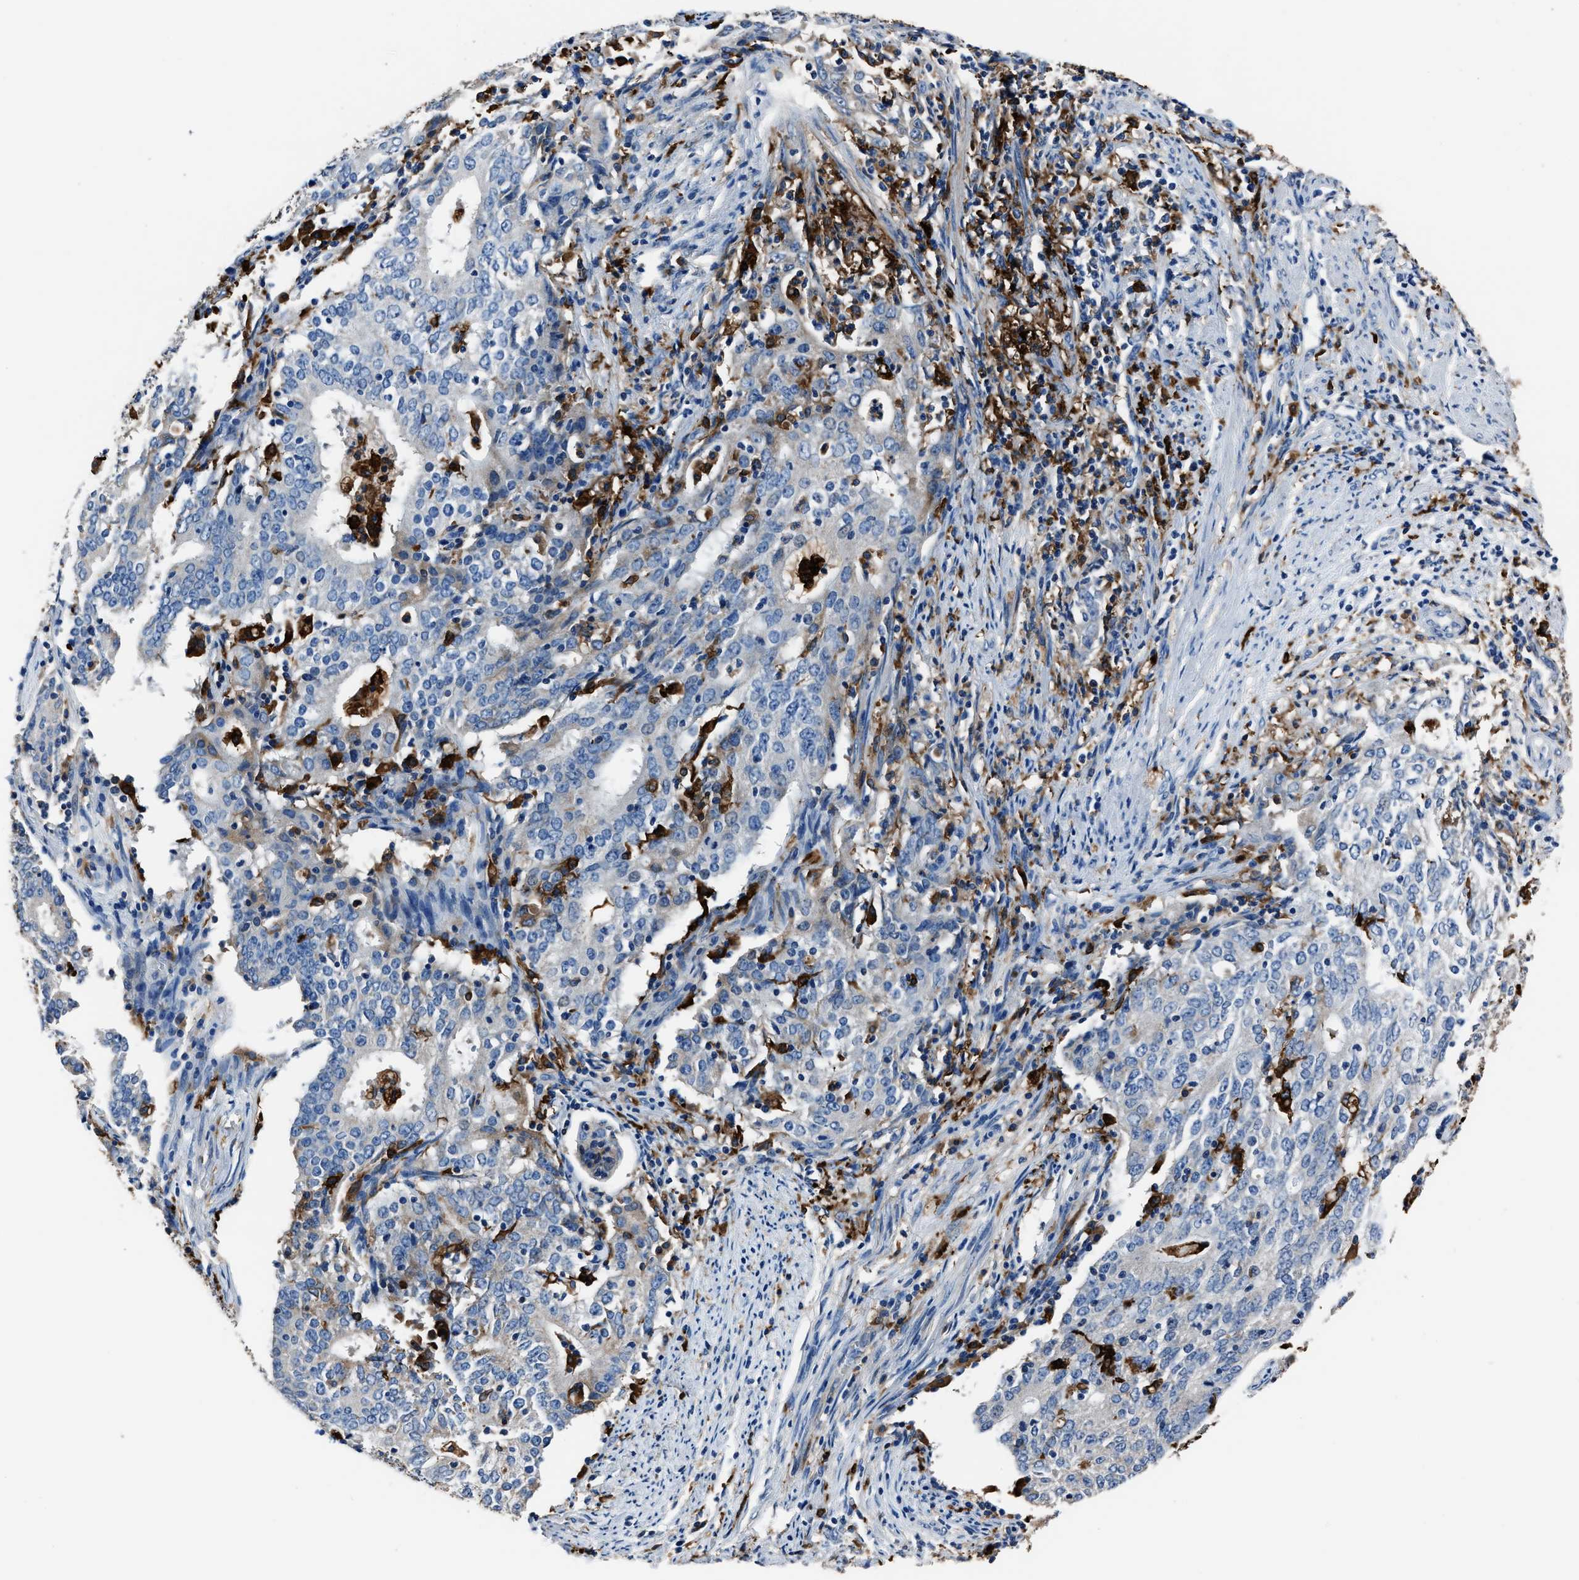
{"staining": {"intensity": "weak", "quantity": "<25%", "location": "cytoplasmic/membranous"}, "tissue": "cervical cancer", "cell_type": "Tumor cells", "image_type": "cancer", "snomed": [{"axis": "morphology", "description": "Adenocarcinoma, NOS"}, {"axis": "topography", "description": "Cervix"}], "caption": "Tumor cells are negative for brown protein staining in cervical cancer.", "gene": "FTL", "patient": {"sex": "female", "age": 44}}